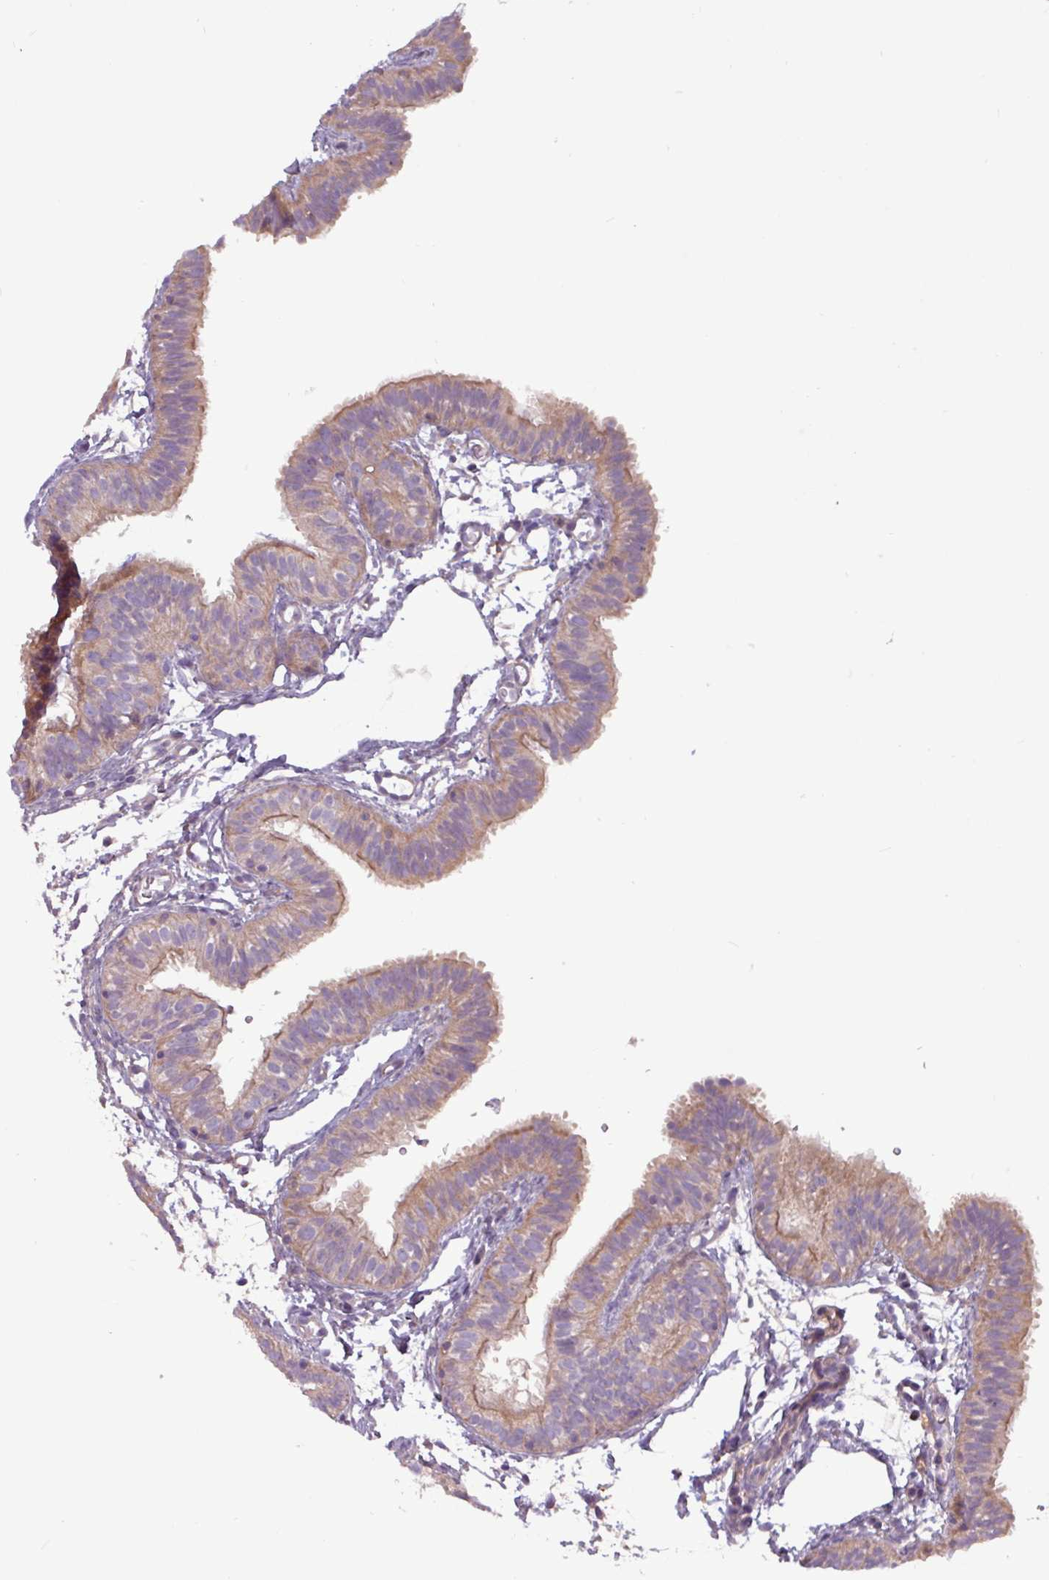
{"staining": {"intensity": "weak", "quantity": ">75%", "location": "cytoplasmic/membranous"}, "tissue": "fallopian tube", "cell_type": "Glandular cells", "image_type": "normal", "snomed": [{"axis": "morphology", "description": "Normal tissue, NOS"}, {"axis": "topography", "description": "Fallopian tube"}], "caption": "Immunohistochemical staining of benign fallopian tube displays >75% levels of weak cytoplasmic/membranous protein expression in approximately >75% of glandular cells.", "gene": "PLIN2", "patient": {"sex": "female", "age": 35}}